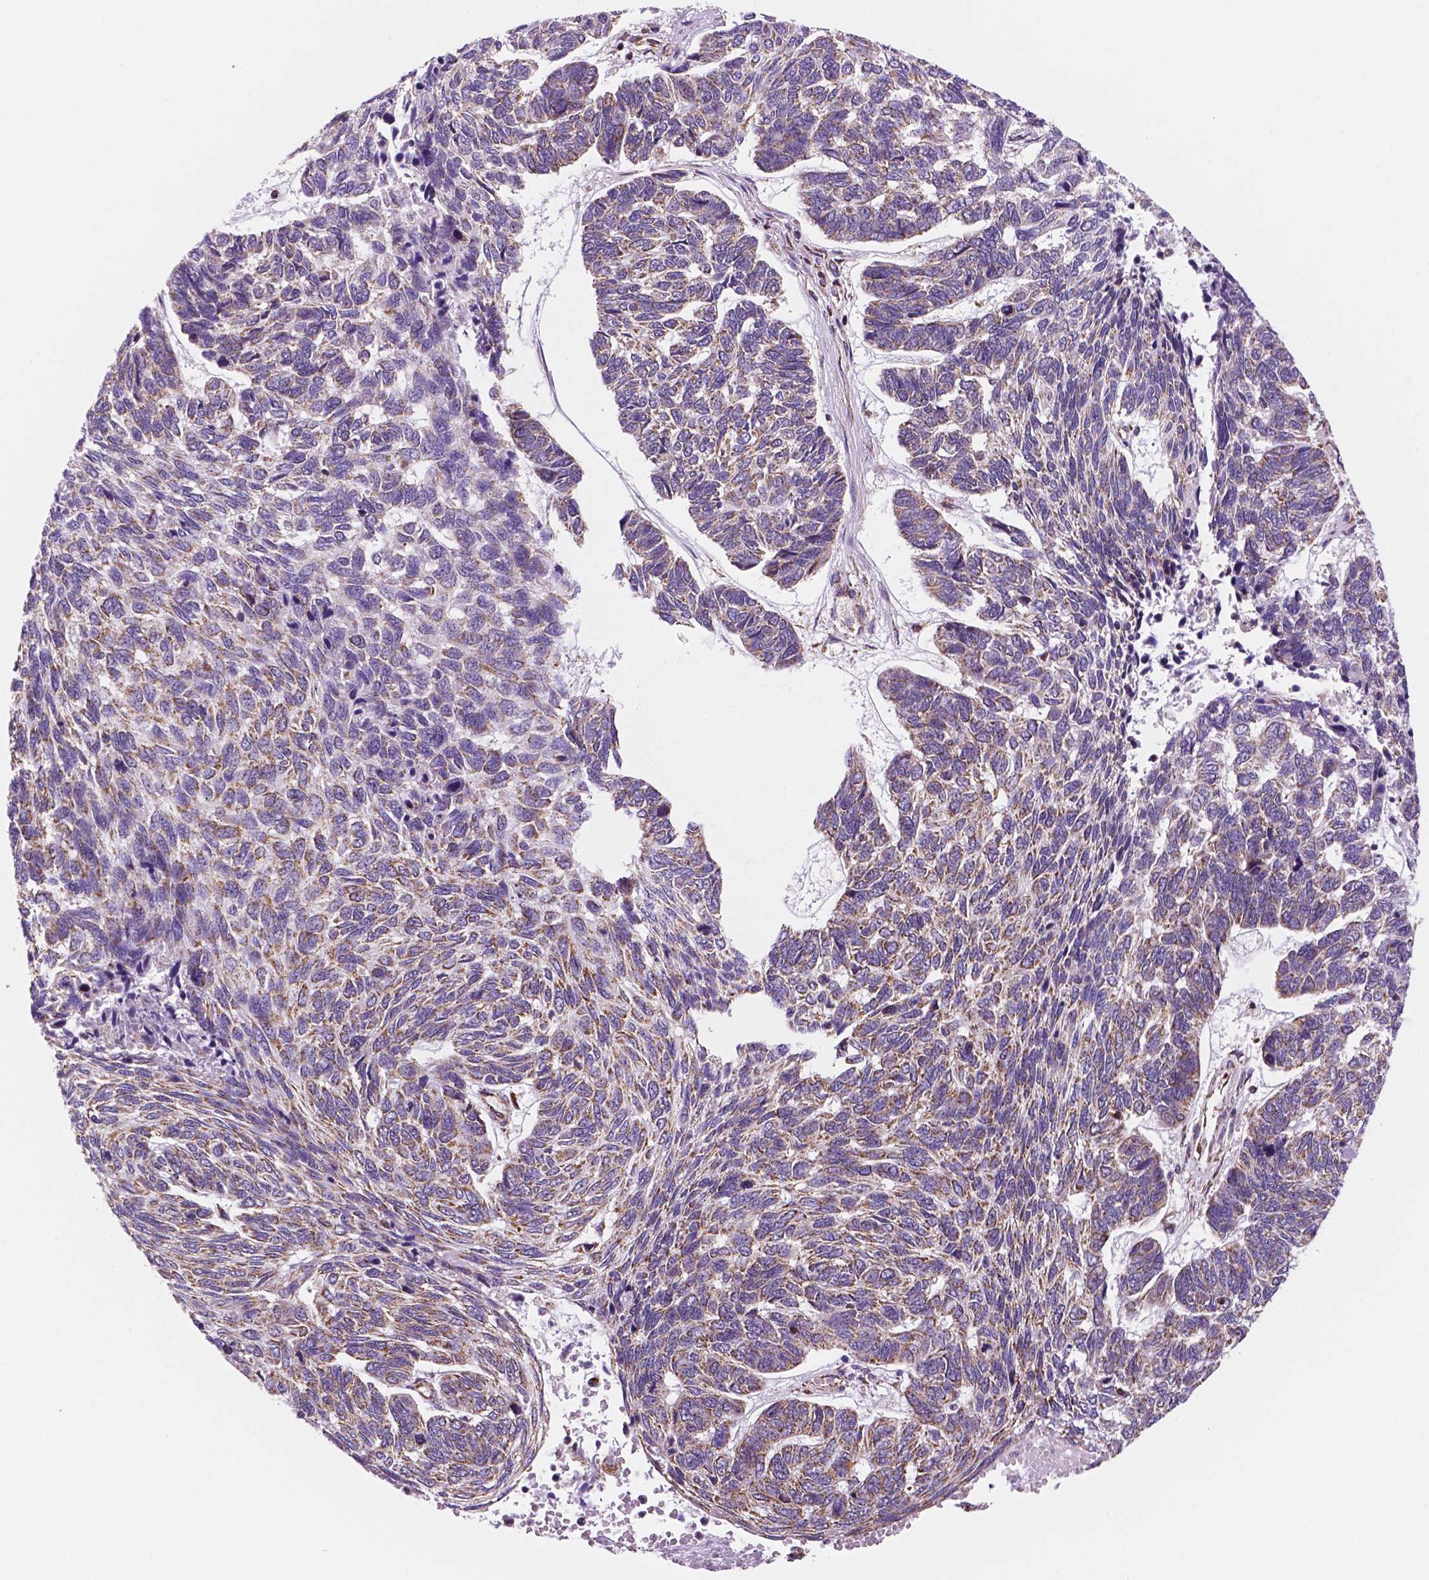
{"staining": {"intensity": "moderate", "quantity": "25%-75%", "location": "cytoplasmic/membranous"}, "tissue": "skin cancer", "cell_type": "Tumor cells", "image_type": "cancer", "snomed": [{"axis": "morphology", "description": "Basal cell carcinoma"}, {"axis": "topography", "description": "Skin"}], "caption": "Skin basal cell carcinoma stained for a protein (brown) demonstrates moderate cytoplasmic/membranous positive positivity in about 25%-75% of tumor cells.", "gene": "GEMIN4", "patient": {"sex": "female", "age": 65}}